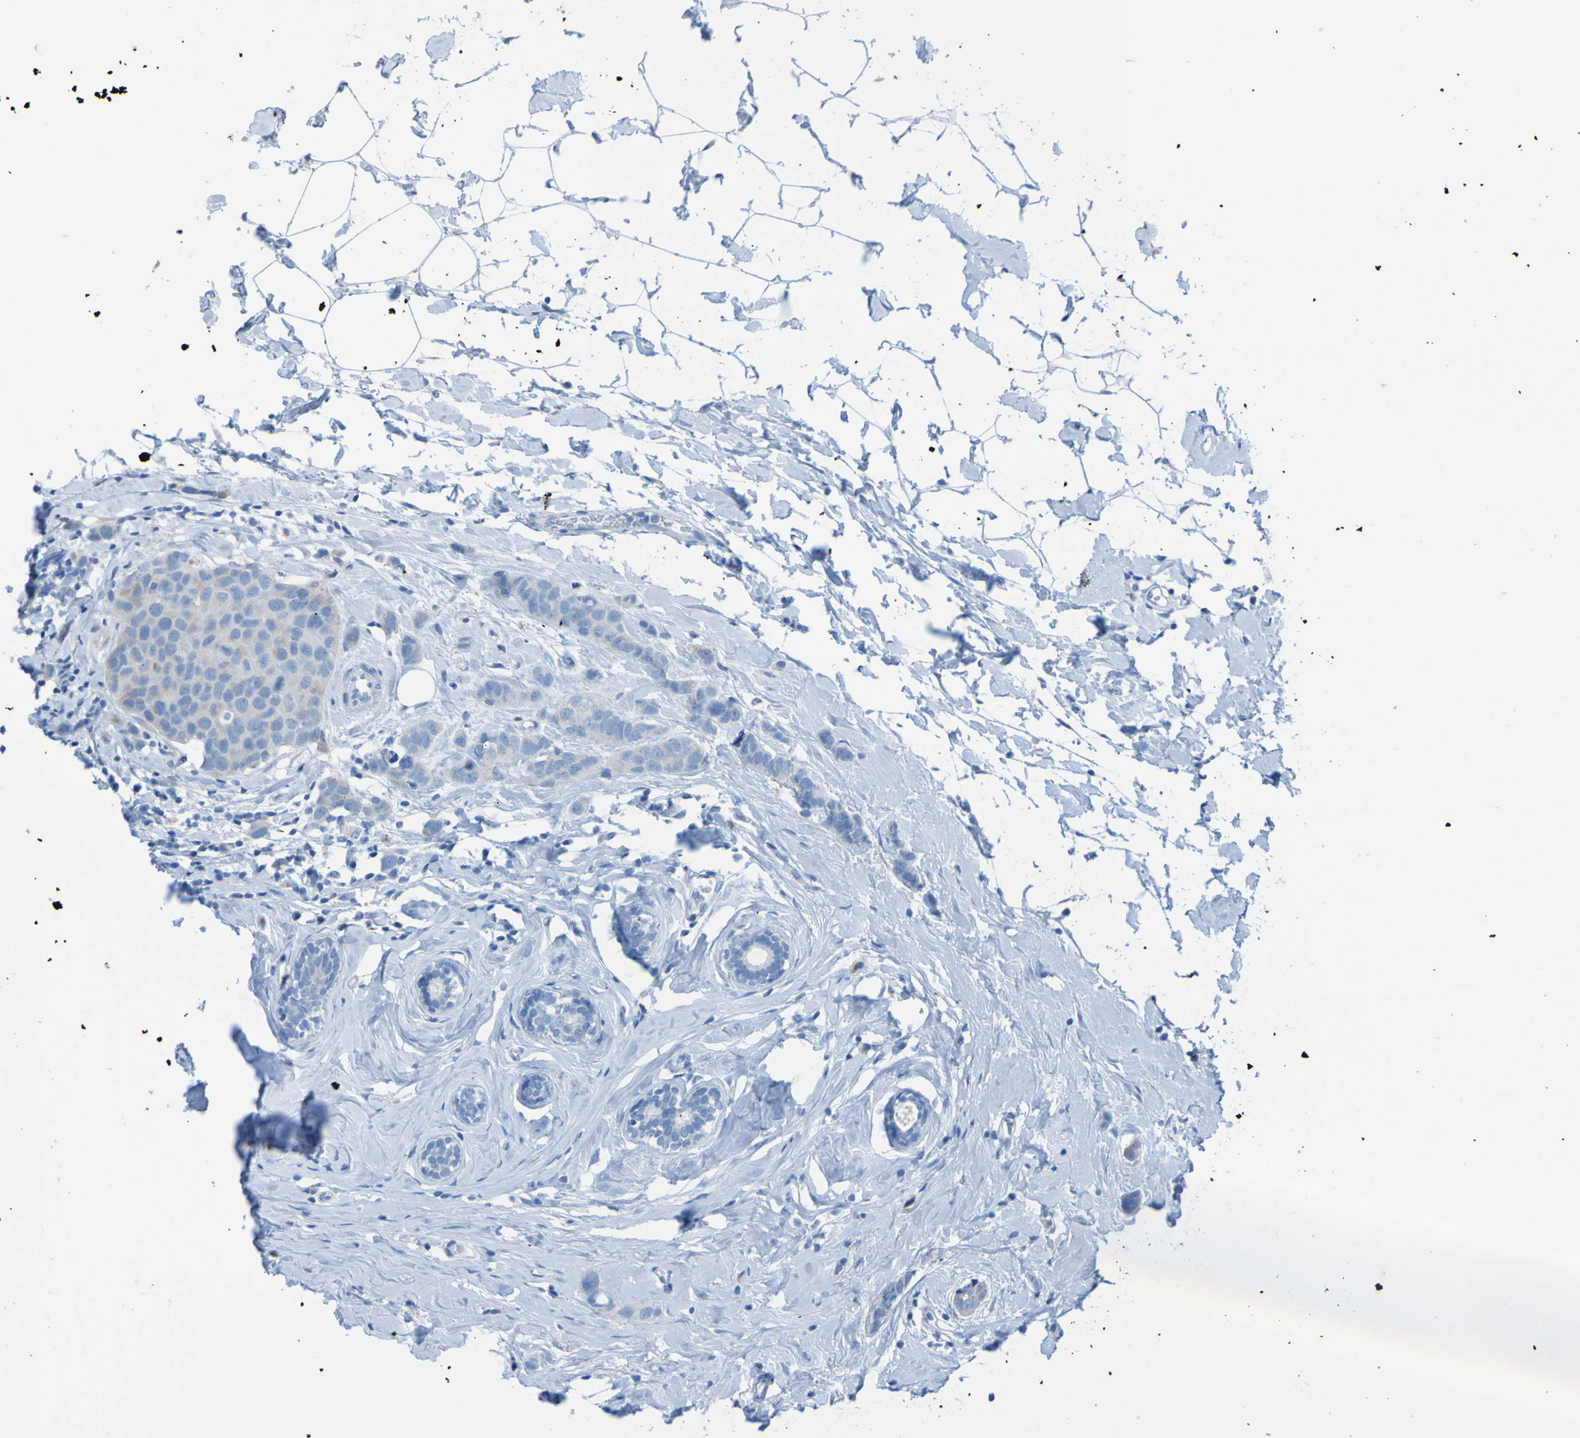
{"staining": {"intensity": "negative", "quantity": "none", "location": "none"}, "tissue": "breast cancer", "cell_type": "Tumor cells", "image_type": "cancer", "snomed": [{"axis": "morphology", "description": "Normal tissue, NOS"}, {"axis": "morphology", "description": "Duct carcinoma"}, {"axis": "topography", "description": "Breast"}], "caption": "Human breast cancer (invasive ductal carcinoma) stained for a protein using IHC displays no expression in tumor cells.", "gene": "ACMSD", "patient": {"sex": "female", "age": 50}}